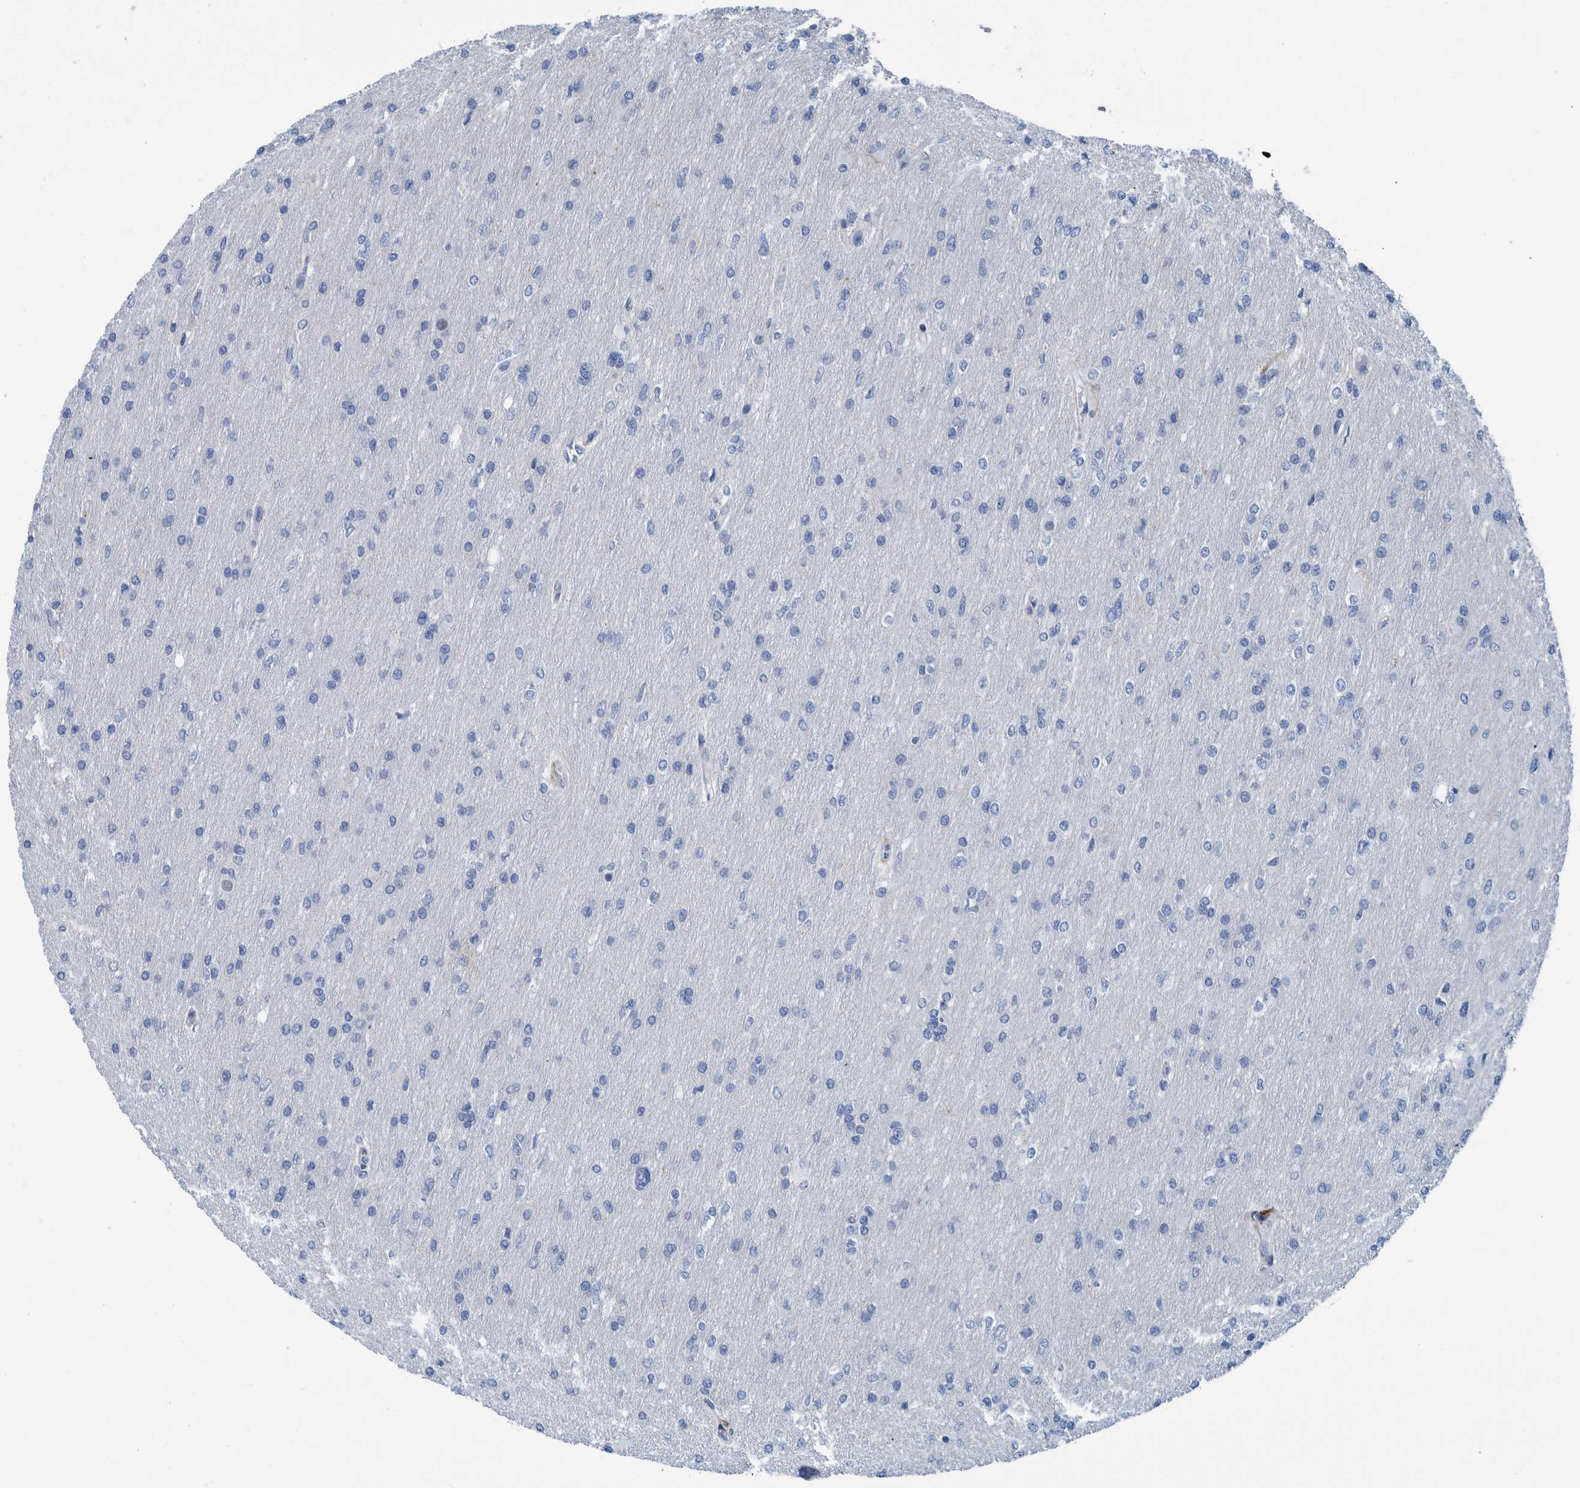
{"staining": {"intensity": "negative", "quantity": "none", "location": "none"}, "tissue": "glioma", "cell_type": "Tumor cells", "image_type": "cancer", "snomed": [{"axis": "morphology", "description": "Glioma, malignant, High grade"}, {"axis": "topography", "description": "Cerebral cortex"}], "caption": "A high-resolution photomicrograph shows immunohistochemistry (IHC) staining of glioma, which shows no significant positivity in tumor cells.", "gene": "IDO1", "patient": {"sex": "female", "age": 36}}